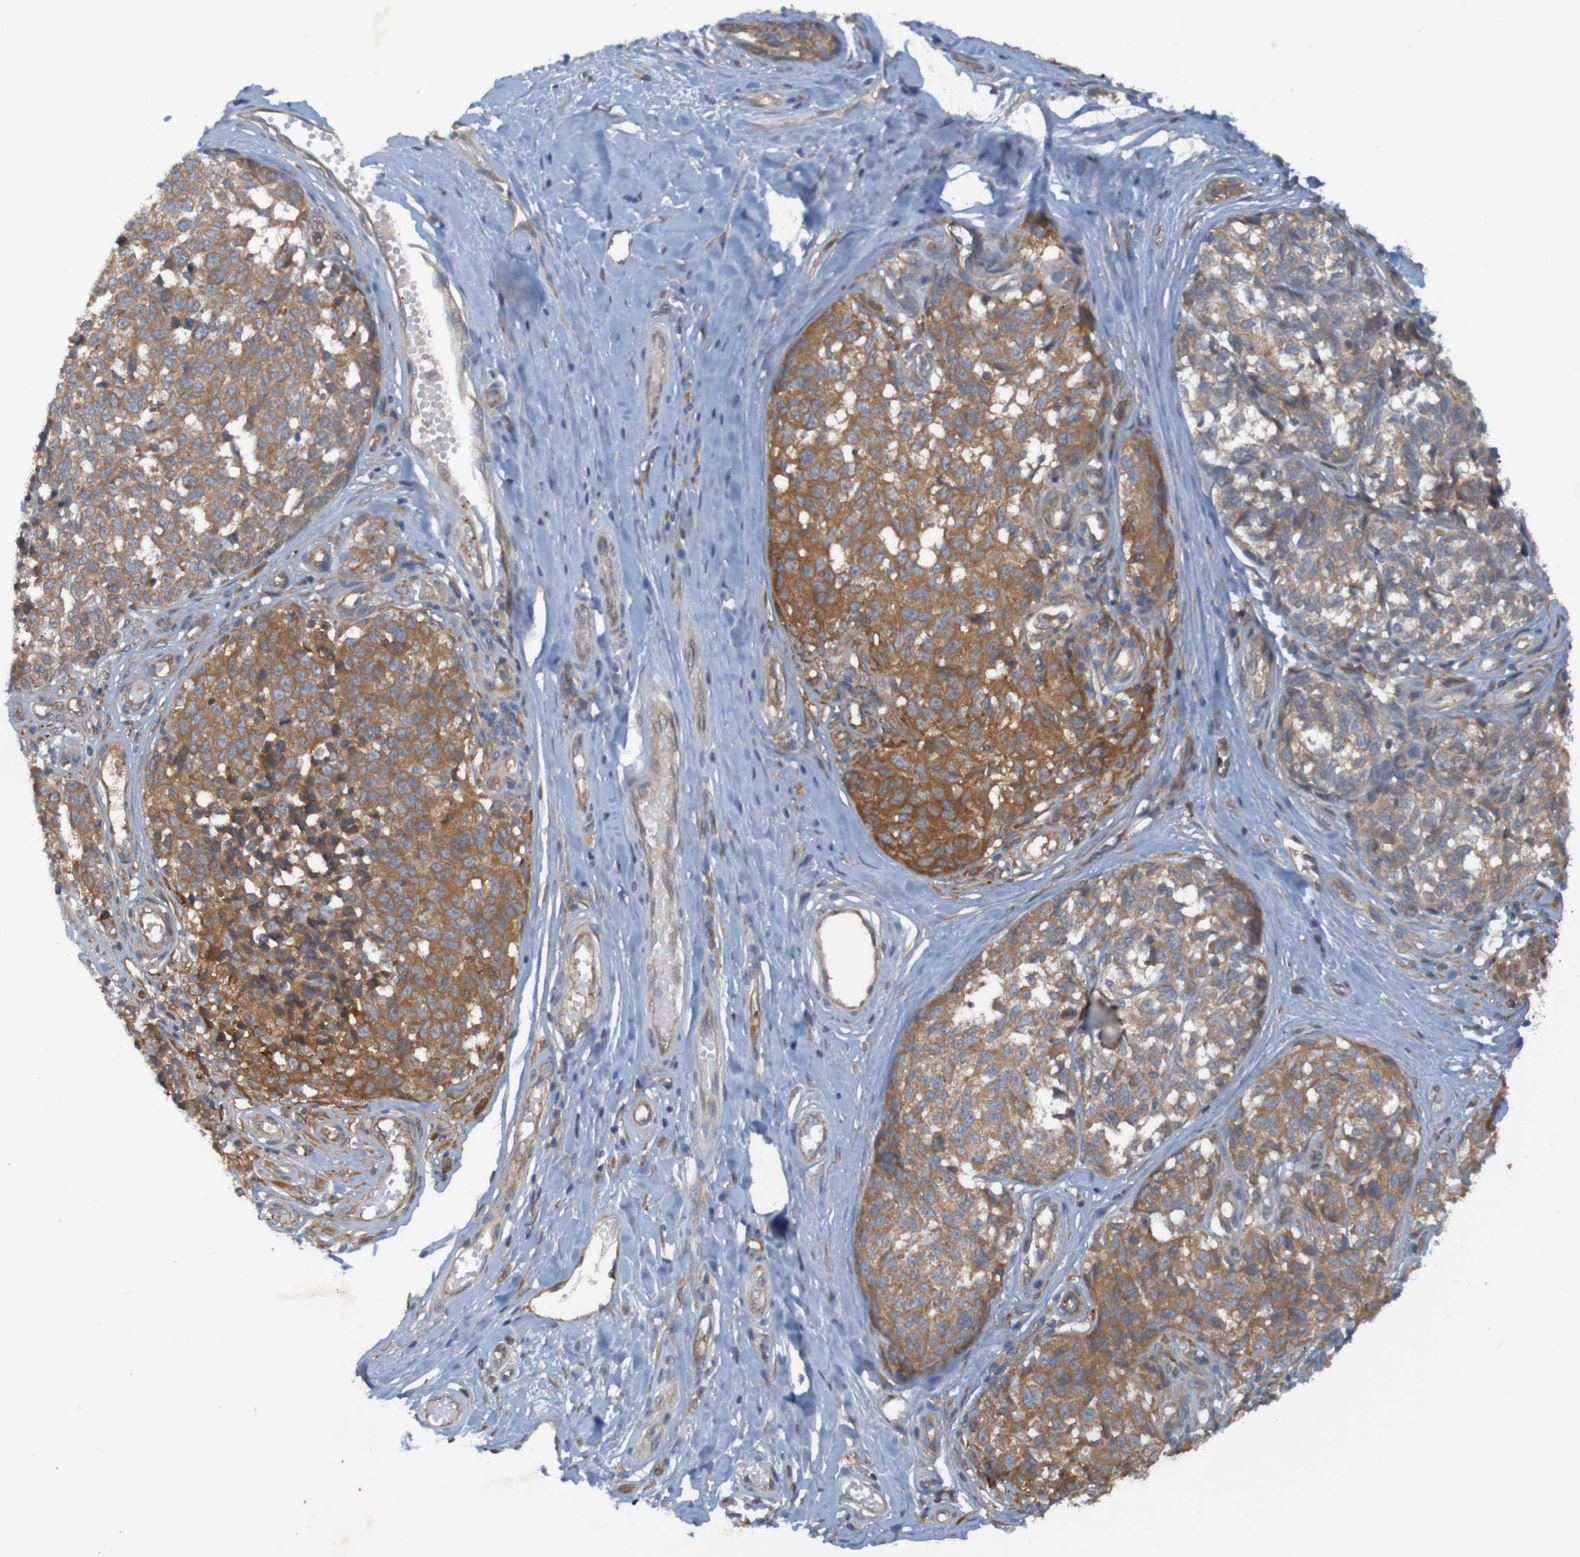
{"staining": {"intensity": "moderate", "quantity": ">75%", "location": "cytoplasmic/membranous"}, "tissue": "melanoma", "cell_type": "Tumor cells", "image_type": "cancer", "snomed": [{"axis": "morphology", "description": "Malignant melanoma, NOS"}, {"axis": "topography", "description": "Skin"}], "caption": "A histopathology image of malignant melanoma stained for a protein displays moderate cytoplasmic/membranous brown staining in tumor cells.", "gene": "DNAJC4", "patient": {"sex": "female", "age": 64}}